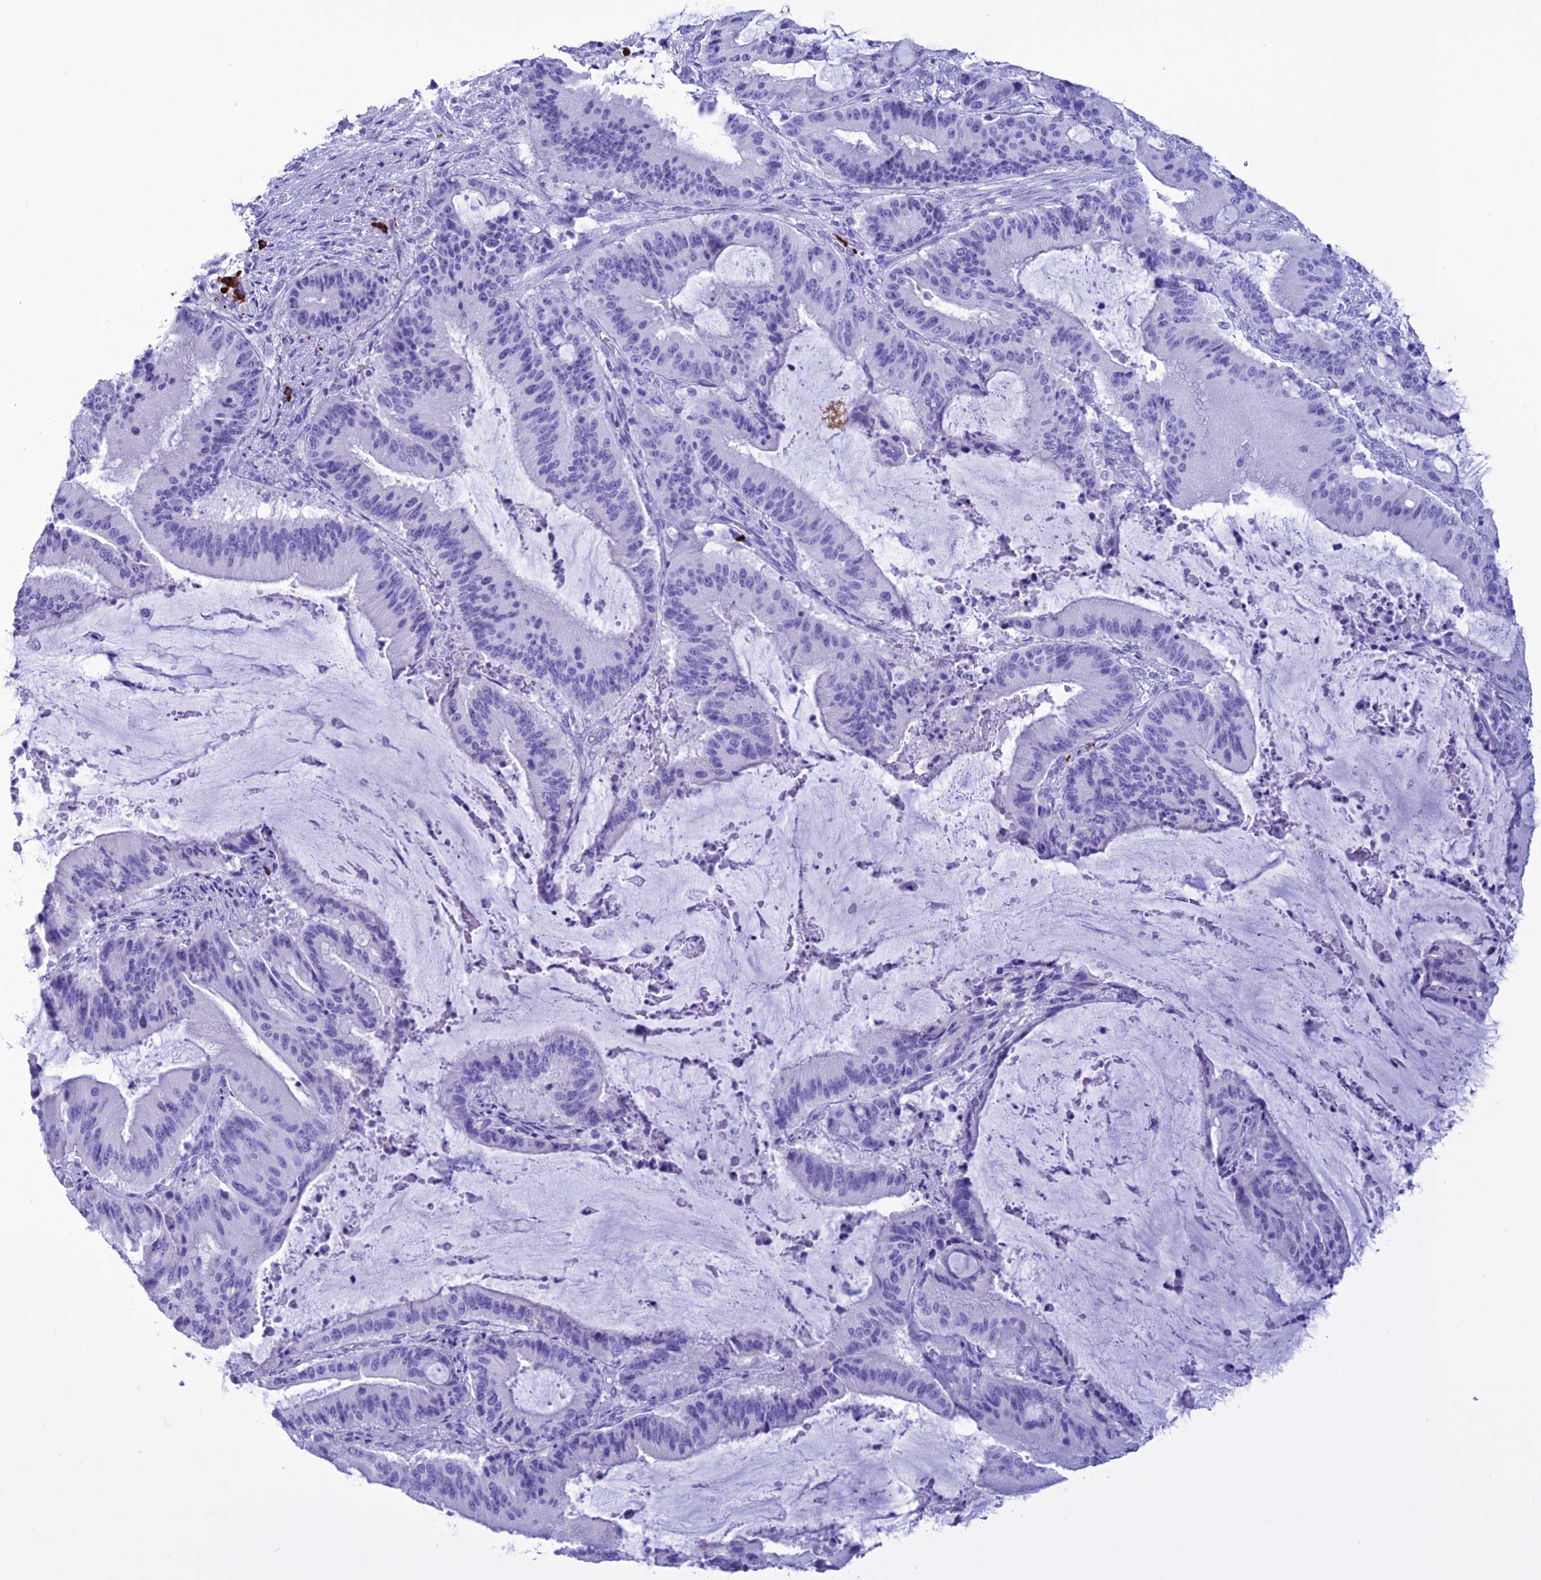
{"staining": {"intensity": "negative", "quantity": "none", "location": "none"}, "tissue": "liver cancer", "cell_type": "Tumor cells", "image_type": "cancer", "snomed": [{"axis": "morphology", "description": "Normal tissue, NOS"}, {"axis": "morphology", "description": "Cholangiocarcinoma"}, {"axis": "topography", "description": "Liver"}, {"axis": "topography", "description": "Peripheral nerve tissue"}], "caption": "A micrograph of cholangiocarcinoma (liver) stained for a protein shows no brown staining in tumor cells.", "gene": "MZB1", "patient": {"sex": "female", "age": 73}}